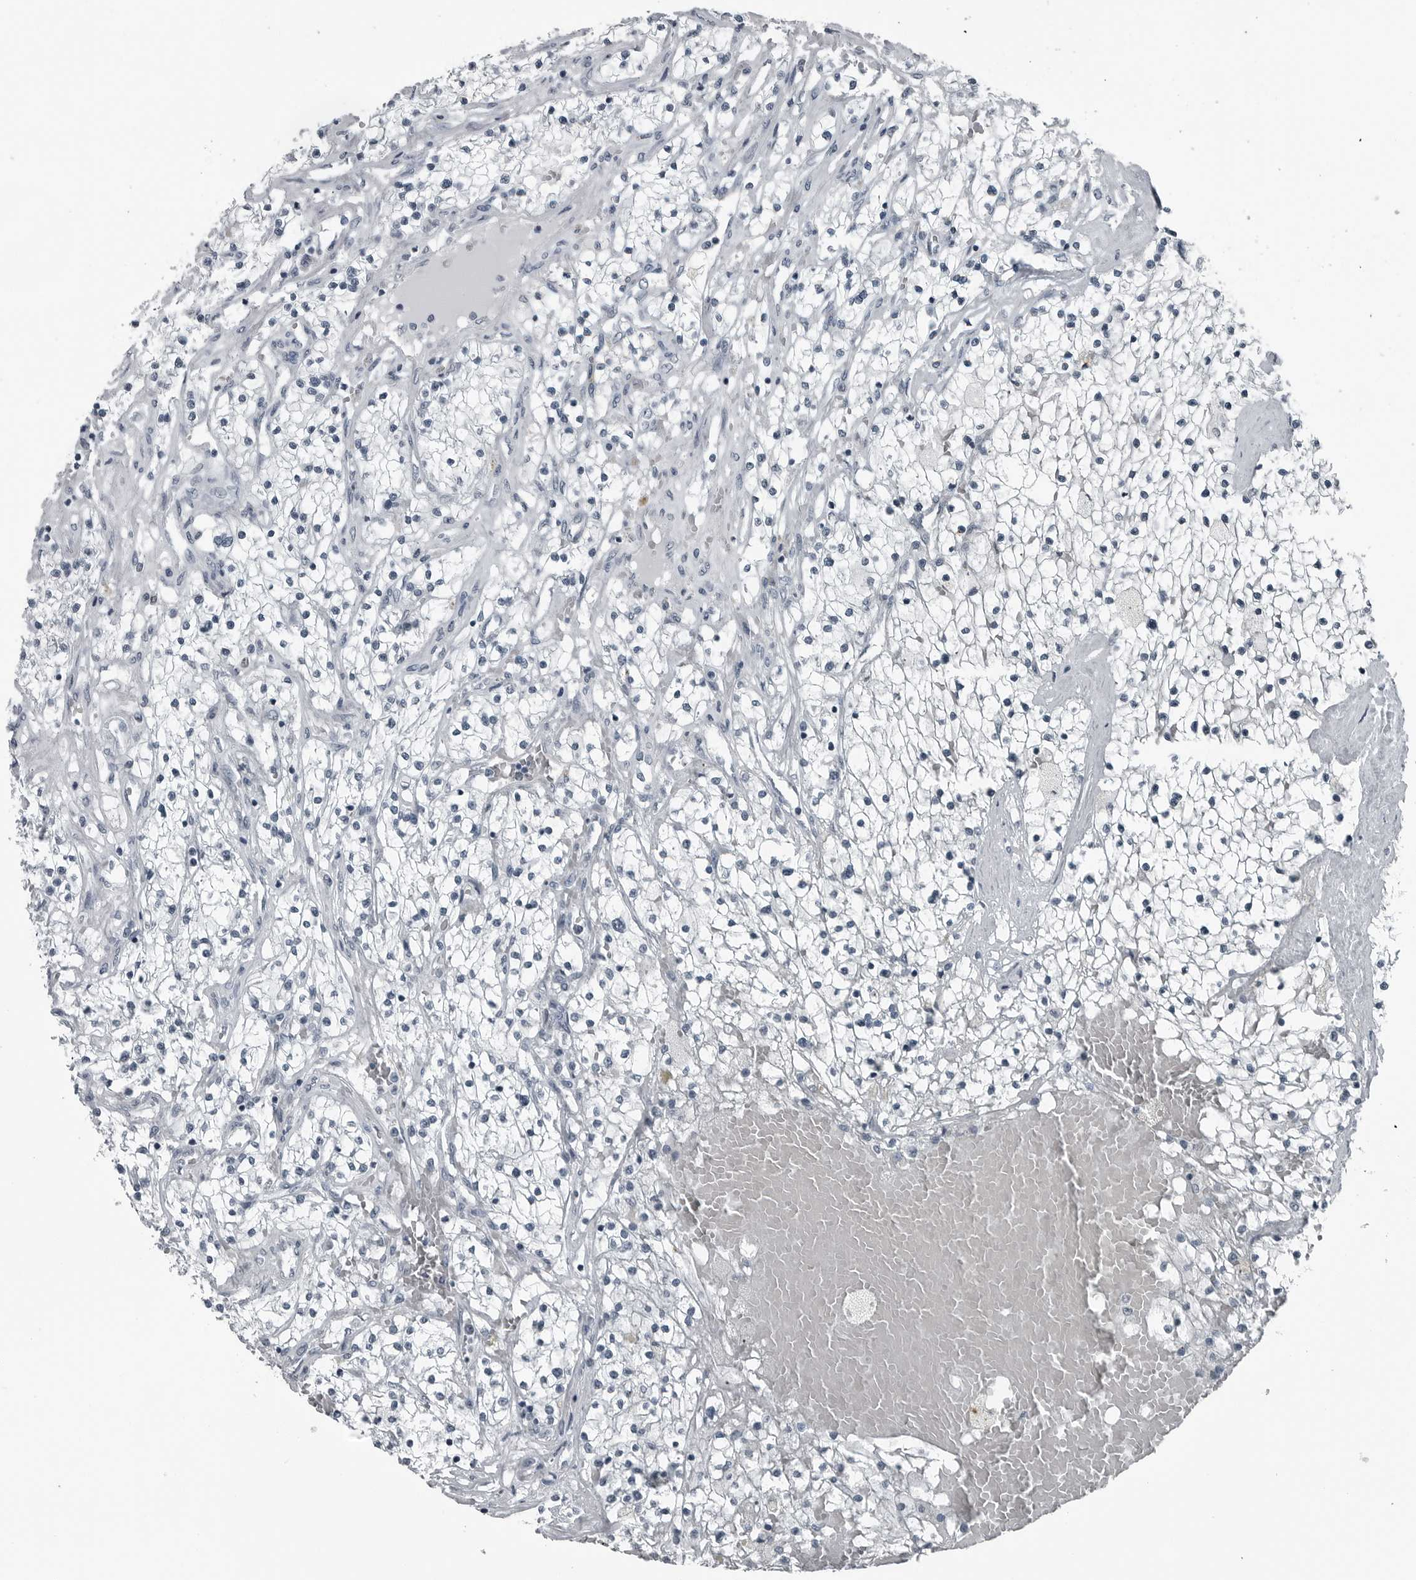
{"staining": {"intensity": "negative", "quantity": "none", "location": "none"}, "tissue": "renal cancer", "cell_type": "Tumor cells", "image_type": "cancer", "snomed": [{"axis": "morphology", "description": "Normal tissue, NOS"}, {"axis": "morphology", "description": "Adenocarcinoma, NOS"}, {"axis": "topography", "description": "Kidney"}], "caption": "The photomicrograph shows no staining of tumor cells in renal cancer (adenocarcinoma). Brightfield microscopy of immunohistochemistry stained with DAB (3,3'-diaminobenzidine) (brown) and hematoxylin (blue), captured at high magnification.", "gene": "GAK", "patient": {"sex": "male", "age": 68}}